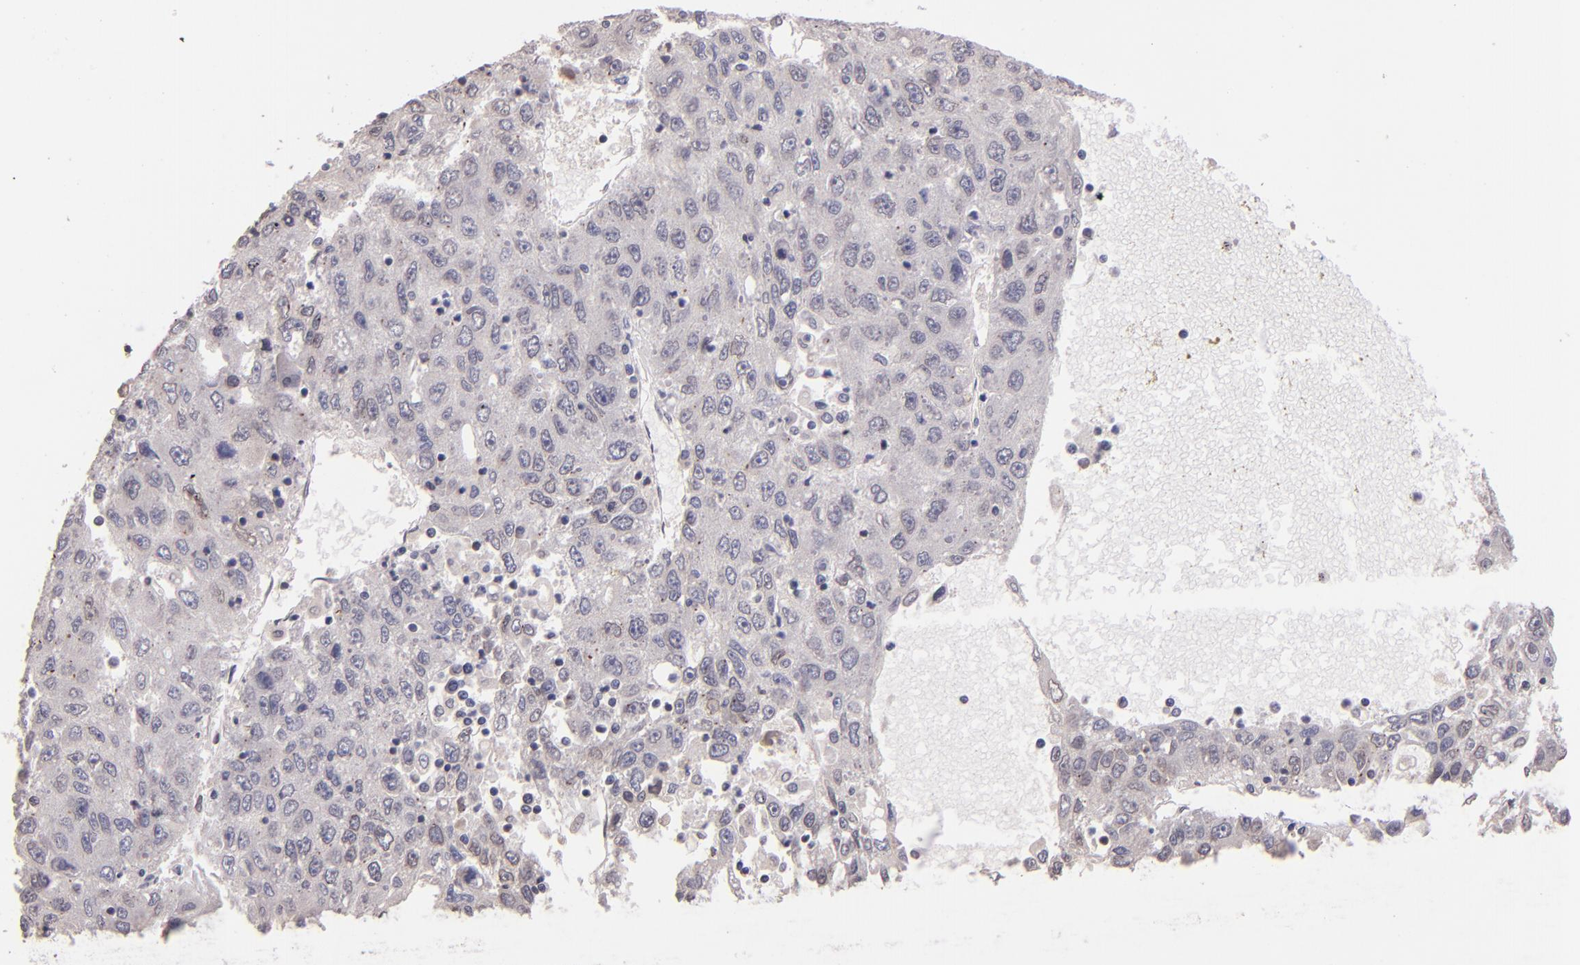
{"staining": {"intensity": "weak", "quantity": "<25%", "location": "nuclear"}, "tissue": "liver cancer", "cell_type": "Tumor cells", "image_type": "cancer", "snomed": [{"axis": "morphology", "description": "Carcinoma, Hepatocellular, NOS"}, {"axis": "topography", "description": "Liver"}], "caption": "The immunohistochemistry photomicrograph has no significant positivity in tumor cells of liver hepatocellular carcinoma tissue.", "gene": "NUP62CL", "patient": {"sex": "male", "age": 49}}